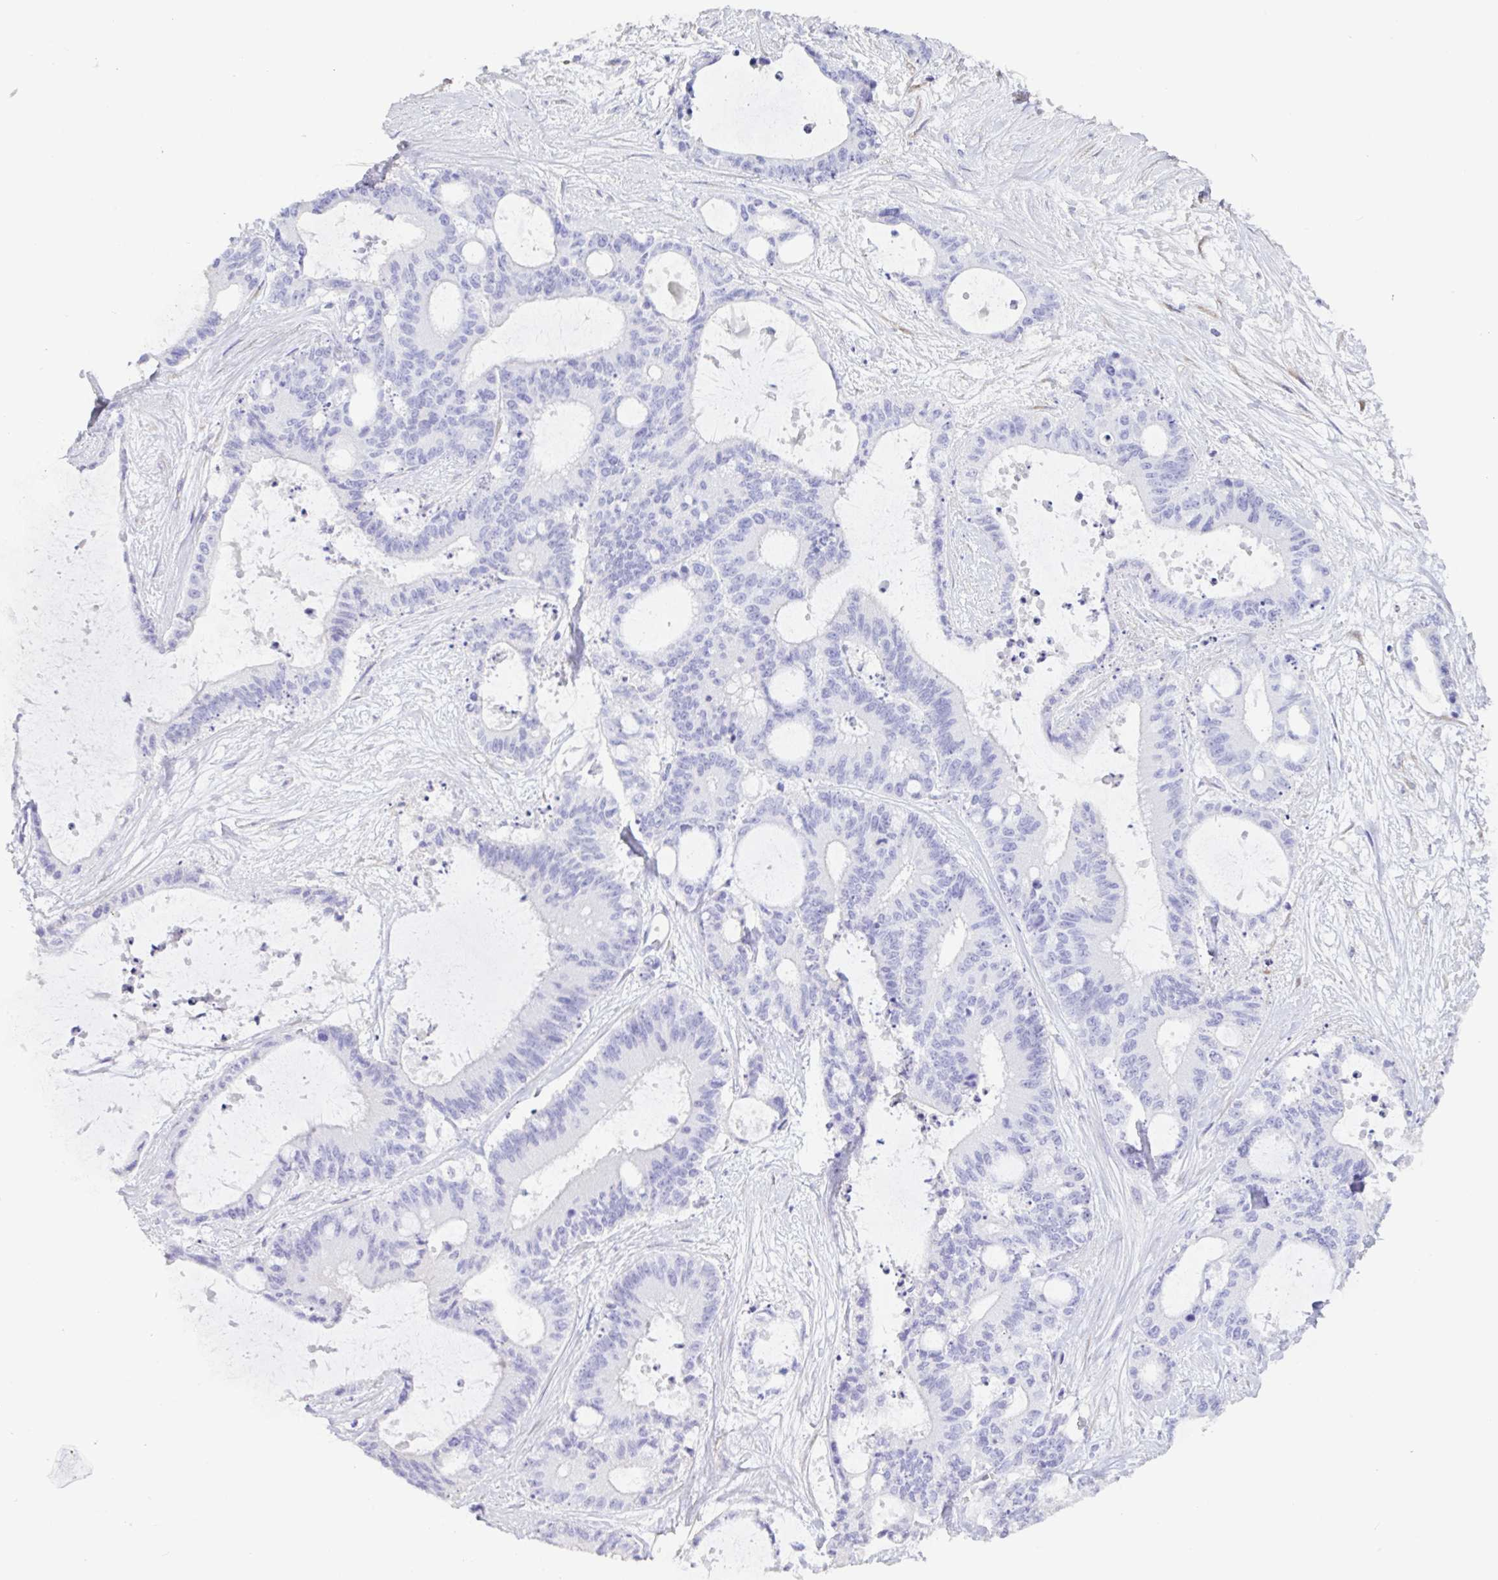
{"staining": {"intensity": "negative", "quantity": "none", "location": "none"}, "tissue": "liver cancer", "cell_type": "Tumor cells", "image_type": "cancer", "snomed": [{"axis": "morphology", "description": "Normal tissue, NOS"}, {"axis": "morphology", "description": "Cholangiocarcinoma"}, {"axis": "topography", "description": "Liver"}, {"axis": "topography", "description": "Peripheral nerve tissue"}], "caption": "Immunohistochemistry photomicrograph of human liver cholangiocarcinoma stained for a protein (brown), which demonstrates no positivity in tumor cells. (DAB immunohistochemistry (IHC) visualized using brightfield microscopy, high magnification).", "gene": "TNNC1", "patient": {"sex": "female", "age": 73}}